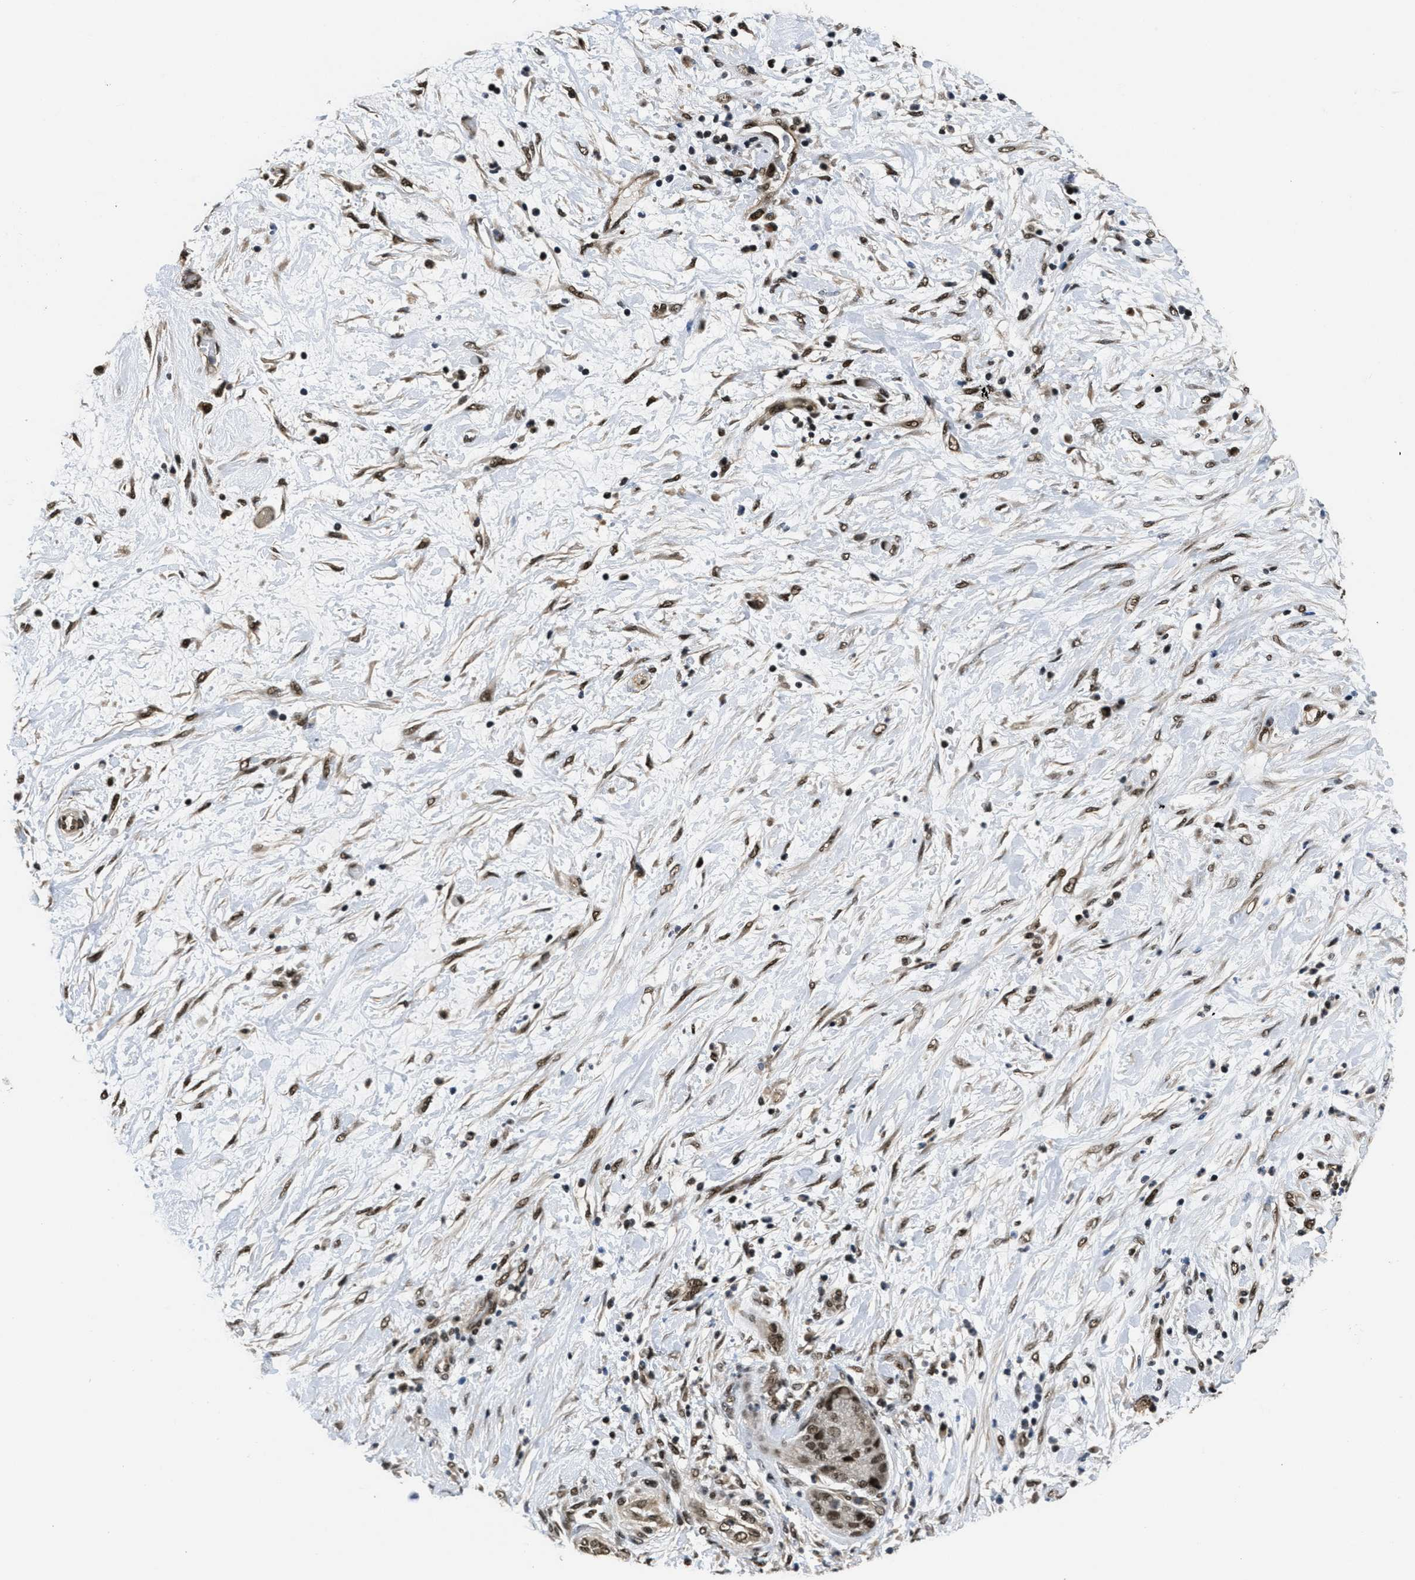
{"staining": {"intensity": "strong", "quantity": ">75%", "location": "nuclear"}, "tissue": "pancreatic cancer", "cell_type": "Tumor cells", "image_type": "cancer", "snomed": [{"axis": "morphology", "description": "Adenocarcinoma, NOS"}, {"axis": "topography", "description": "Pancreas"}], "caption": "This image demonstrates immunohistochemistry staining of pancreatic adenocarcinoma, with high strong nuclear staining in approximately >75% of tumor cells.", "gene": "CUL4B", "patient": {"sex": "female", "age": 78}}